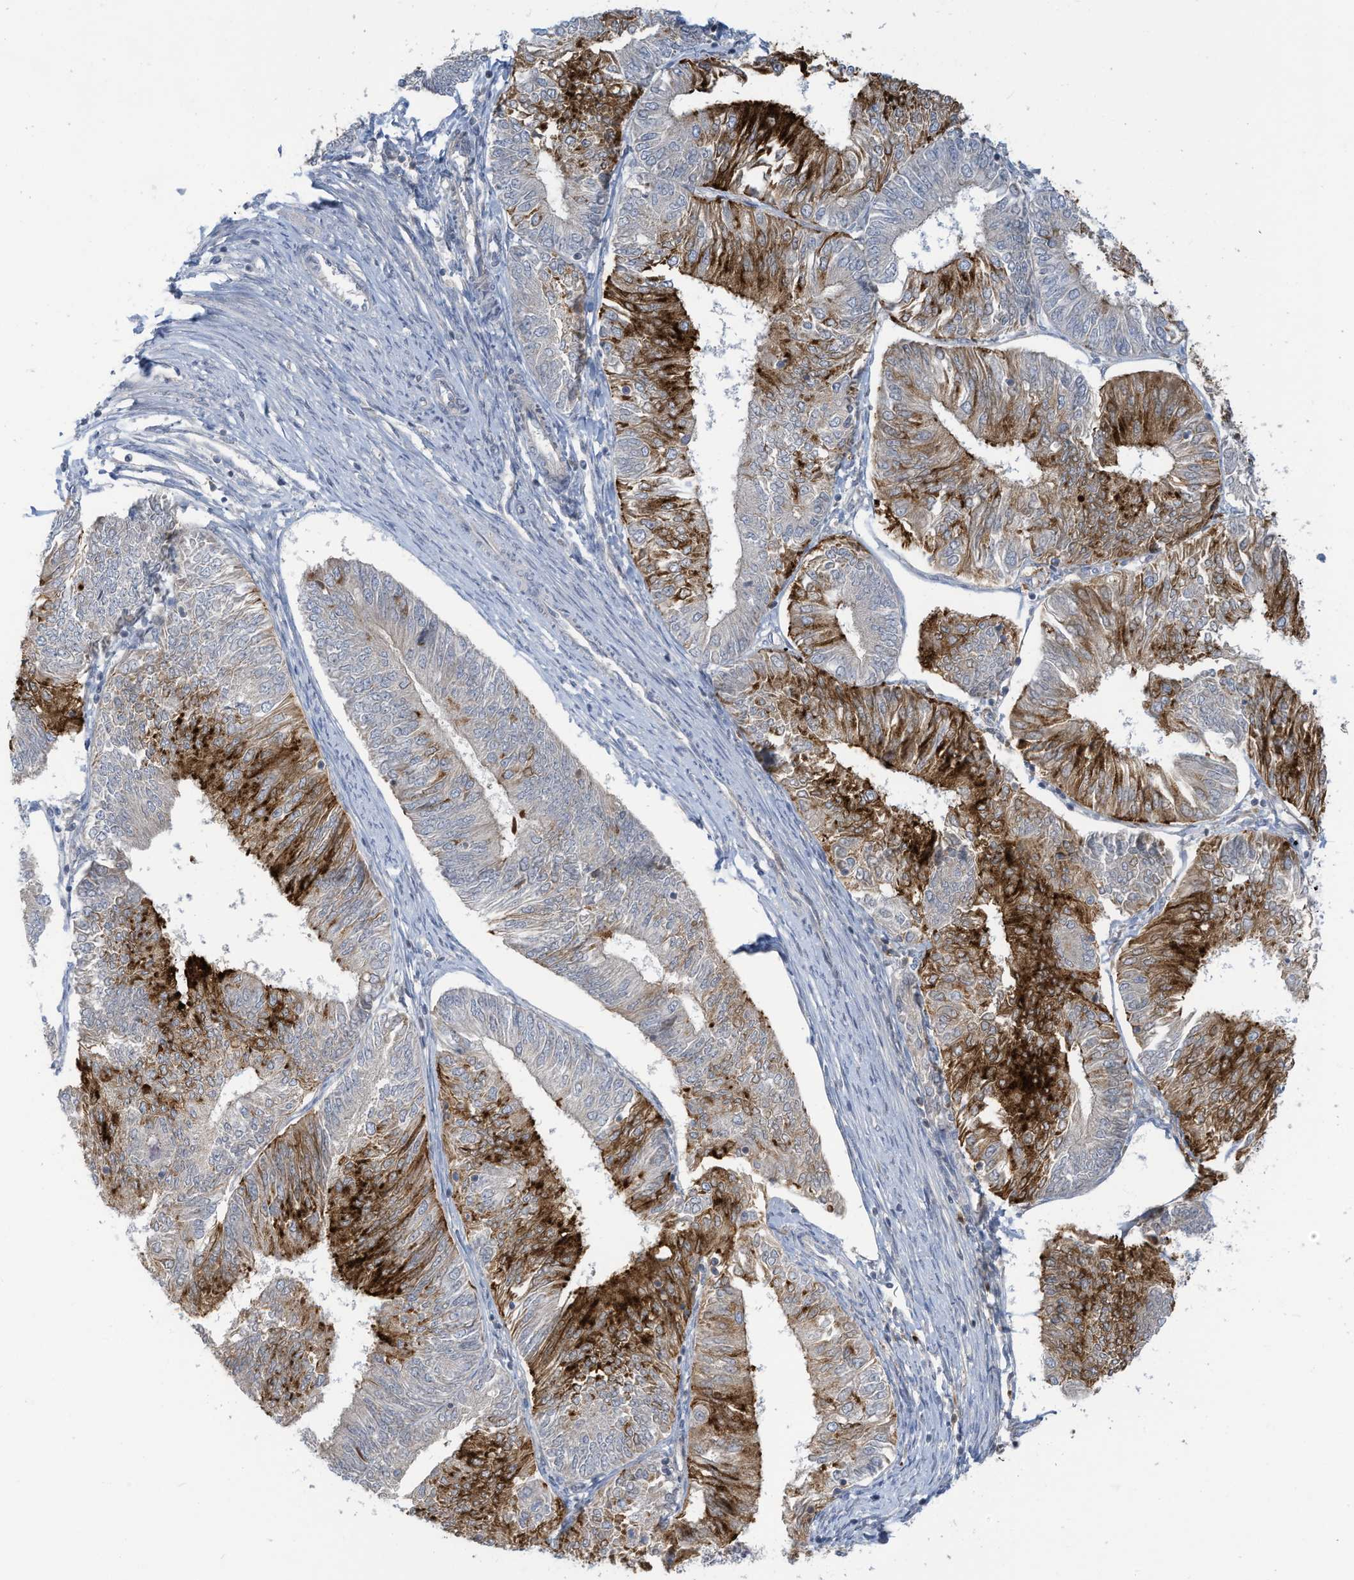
{"staining": {"intensity": "strong", "quantity": "25%-75%", "location": "cytoplasmic/membranous"}, "tissue": "endometrial cancer", "cell_type": "Tumor cells", "image_type": "cancer", "snomed": [{"axis": "morphology", "description": "Adenocarcinoma, NOS"}, {"axis": "topography", "description": "Endometrium"}], "caption": "This is a histology image of IHC staining of adenocarcinoma (endometrial), which shows strong expression in the cytoplasmic/membranous of tumor cells.", "gene": "SCGB1D2", "patient": {"sex": "female", "age": 58}}